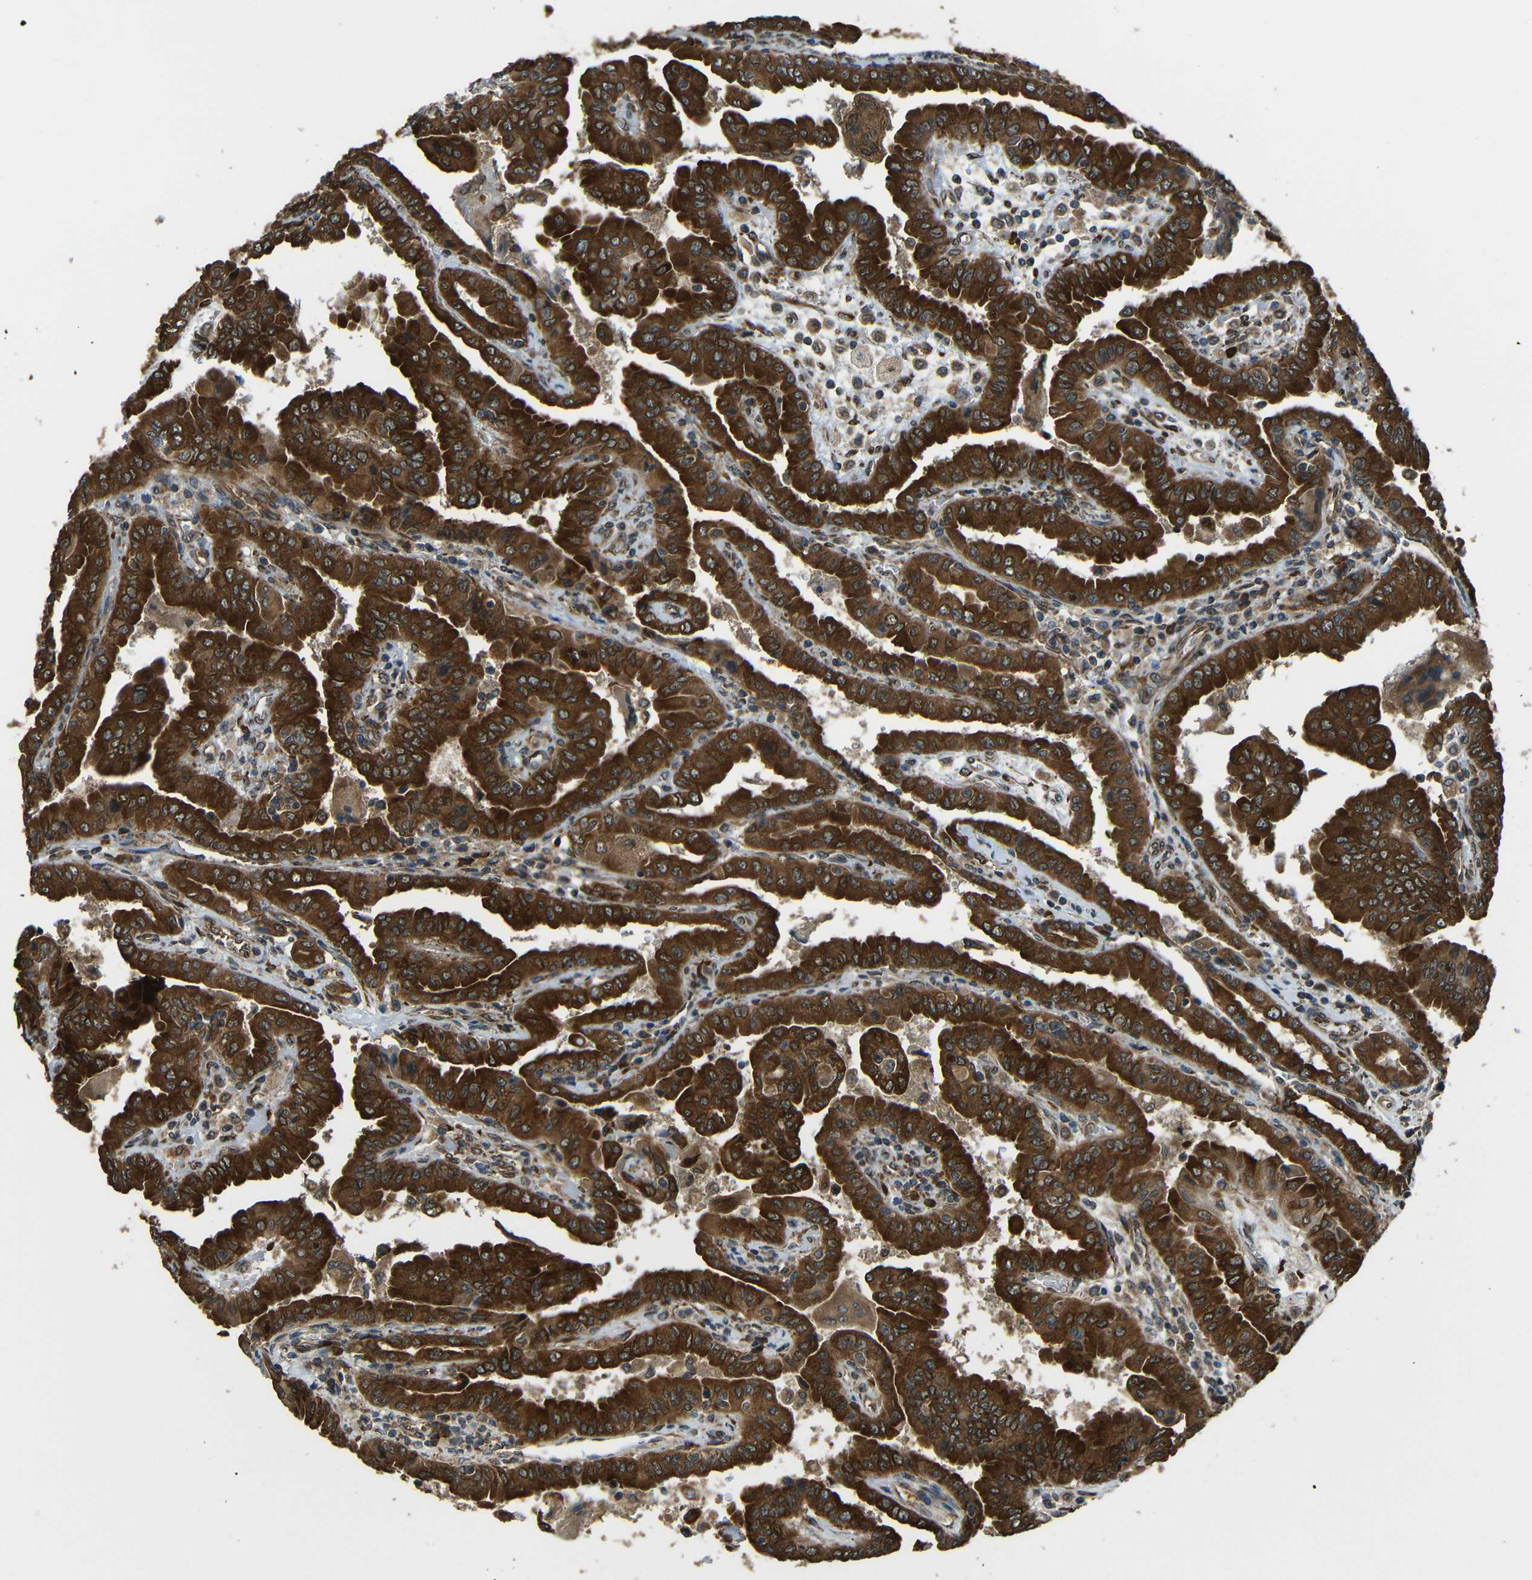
{"staining": {"intensity": "strong", "quantity": ">75%", "location": "cytoplasmic/membranous"}, "tissue": "thyroid cancer", "cell_type": "Tumor cells", "image_type": "cancer", "snomed": [{"axis": "morphology", "description": "Papillary adenocarcinoma, NOS"}, {"axis": "topography", "description": "Thyroid gland"}], "caption": "Protein analysis of thyroid cancer tissue exhibits strong cytoplasmic/membranous positivity in about >75% of tumor cells.", "gene": "VAPB", "patient": {"sex": "male", "age": 33}}